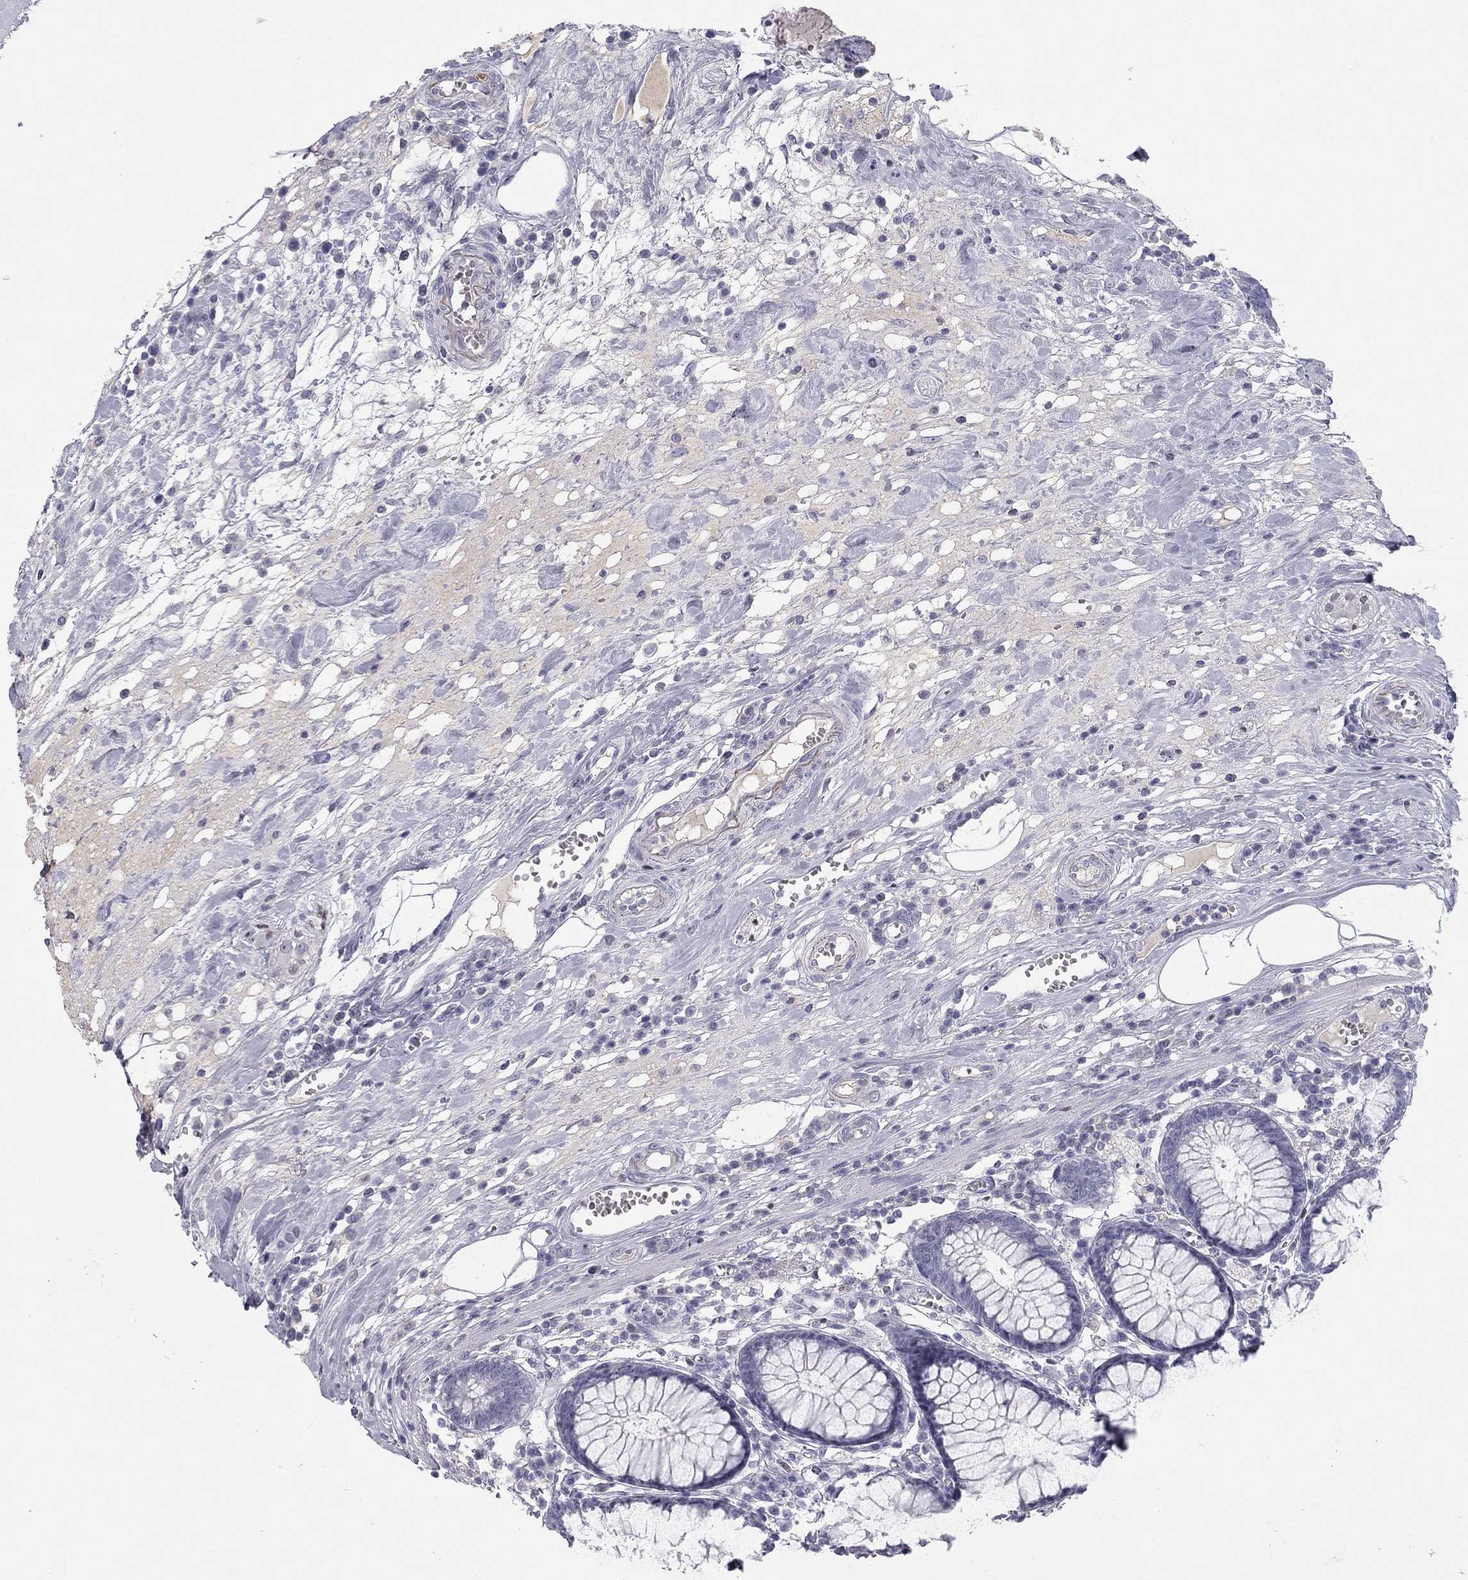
{"staining": {"intensity": "negative", "quantity": "none", "location": "none"}, "tissue": "colon", "cell_type": "Endothelial cells", "image_type": "normal", "snomed": [{"axis": "morphology", "description": "Normal tissue, NOS"}, {"axis": "topography", "description": "Colon"}], "caption": "A high-resolution micrograph shows immunohistochemistry (IHC) staining of benign colon, which shows no significant positivity in endothelial cells. (Brightfield microscopy of DAB (3,3'-diaminobenzidine) immunohistochemistry (IHC) at high magnification).", "gene": "TFAP2B", "patient": {"sex": "male", "age": 65}}